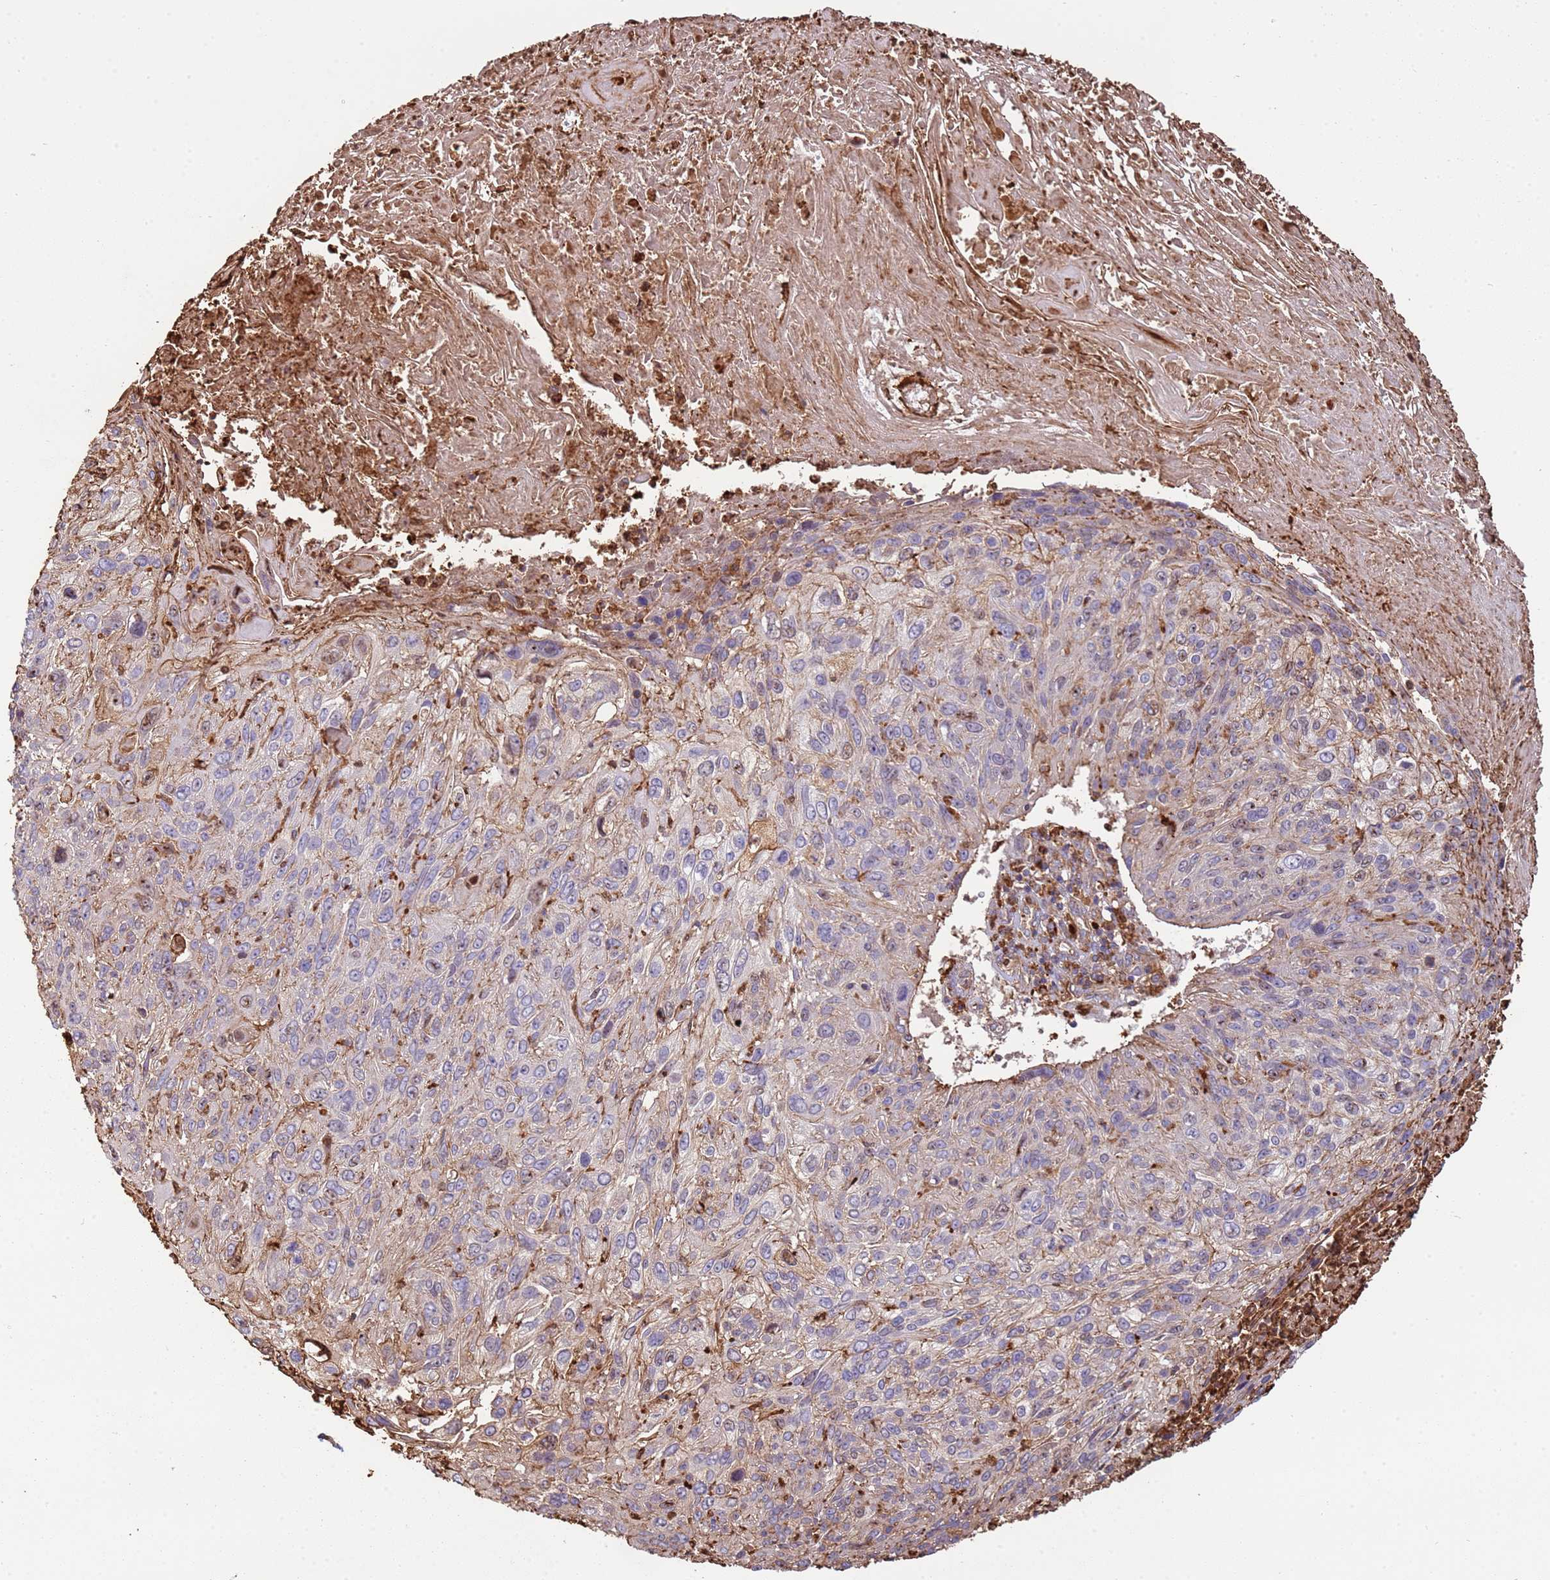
{"staining": {"intensity": "negative", "quantity": "none", "location": "none"}, "tissue": "cervical cancer", "cell_type": "Tumor cells", "image_type": "cancer", "snomed": [{"axis": "morphology", "description": "Squamous cell carcinoma, NOS"}, {"axis": "topography", "description": "Cervix"}], "caption": "Tumor cells show no significant expression in cervical cancer (squamous cell carcinoma).", "gene": "NDUFAF4", "patient": {"sex": "female", "age": 51}}